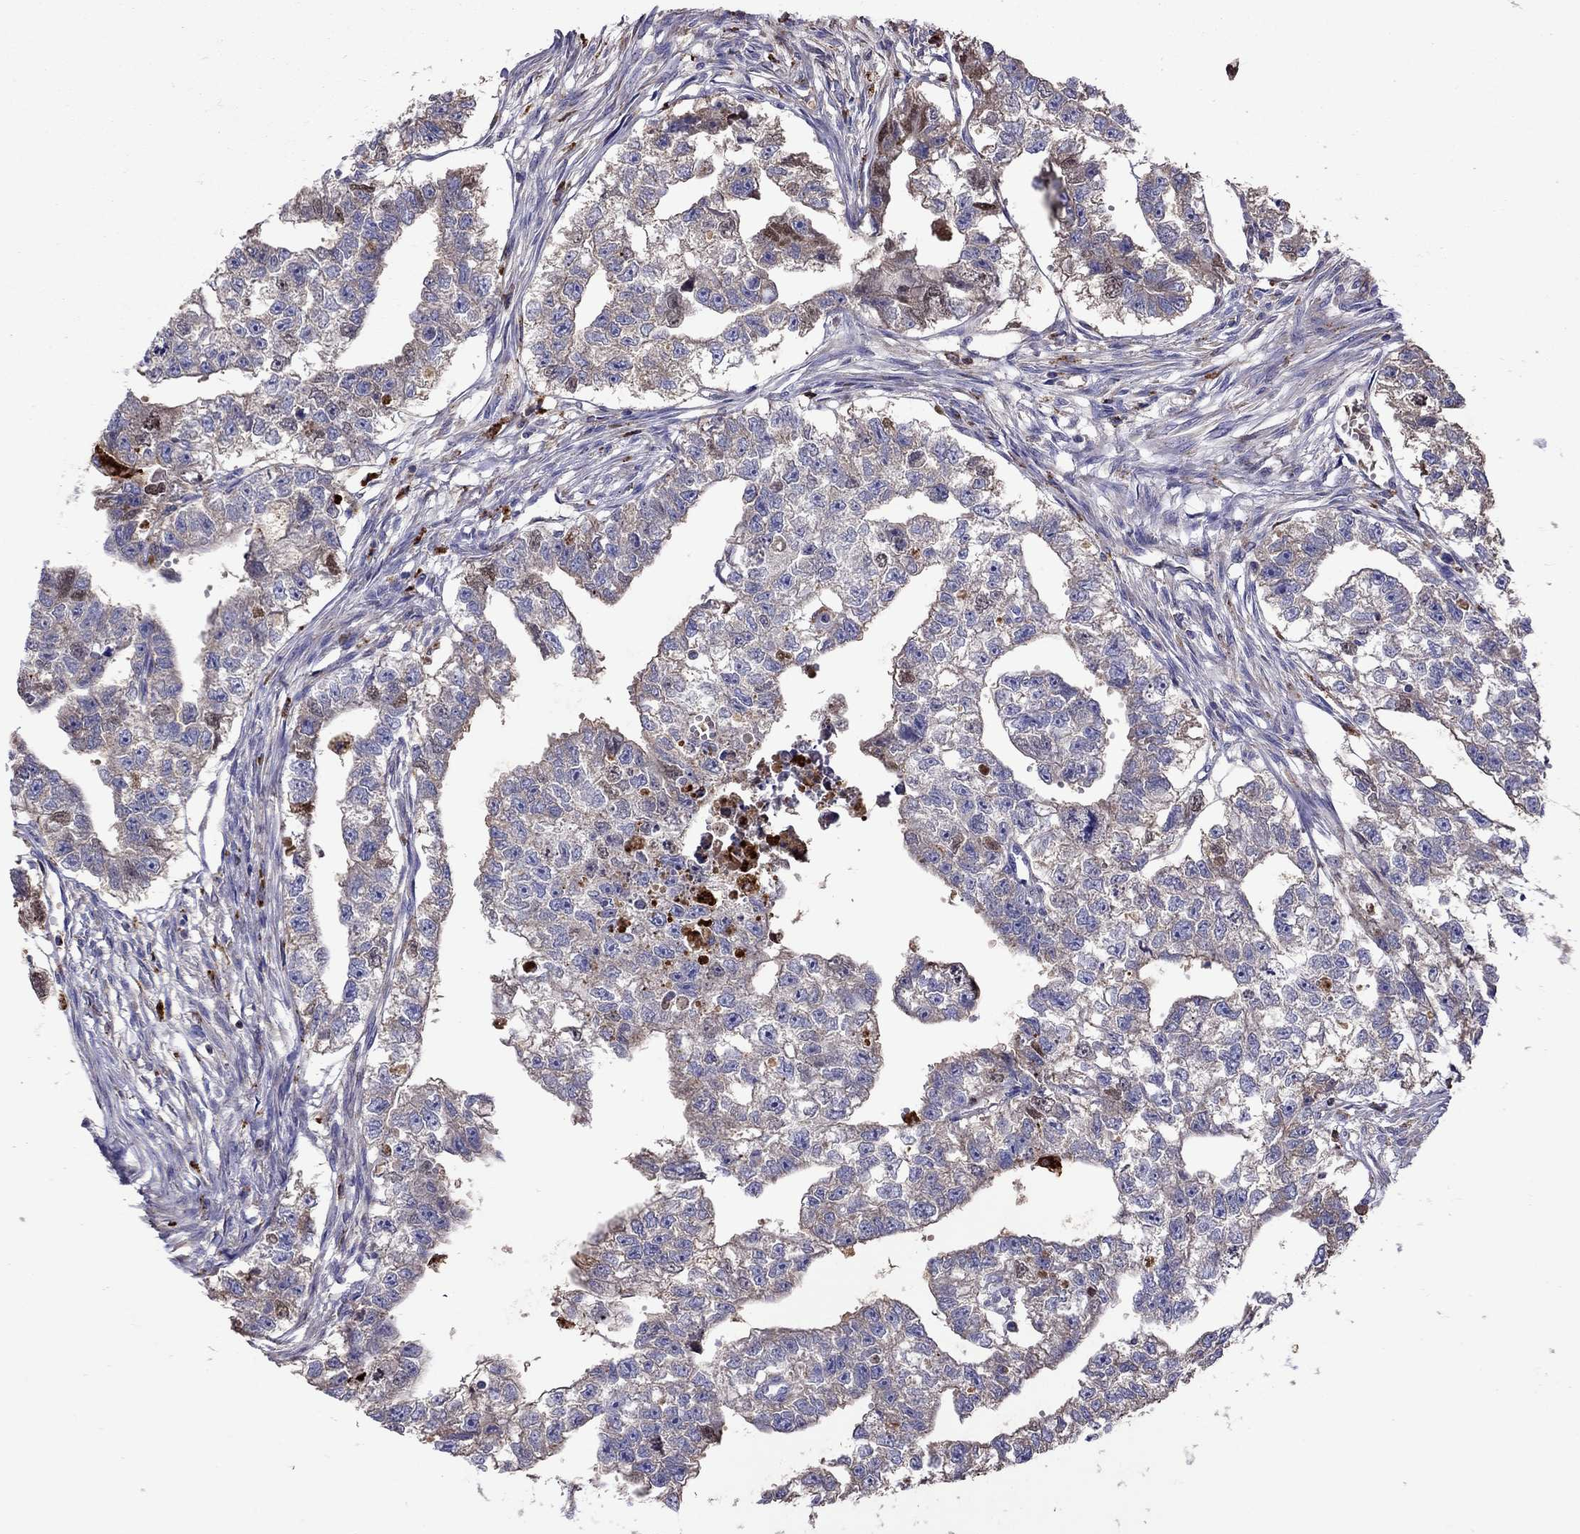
{"staining": {"intensity": "weak", "quantity": ">75%", "location": "cytoplasmic/membranous"}, "tissue": "testis cancer", "cell_type": "Tumor cells", "image_type": "cancer", "snomed": [{"axis": "morphology", "description": "Carcinoma, Embryonal, NOS"}, {"axis": "morphology", "description": "Teratoma, malignant, NOS"}, {"axis": "topography", "description": "Testis"}], "caption": "Weak cytoplasmic/membranous positivity for a protein is seen in approximately >75% of tumor cells of testis malignant teratoma using immunohistochemistry.", "gene": "SERPINA3", "patient": {"sex": "male", "age": 44}}